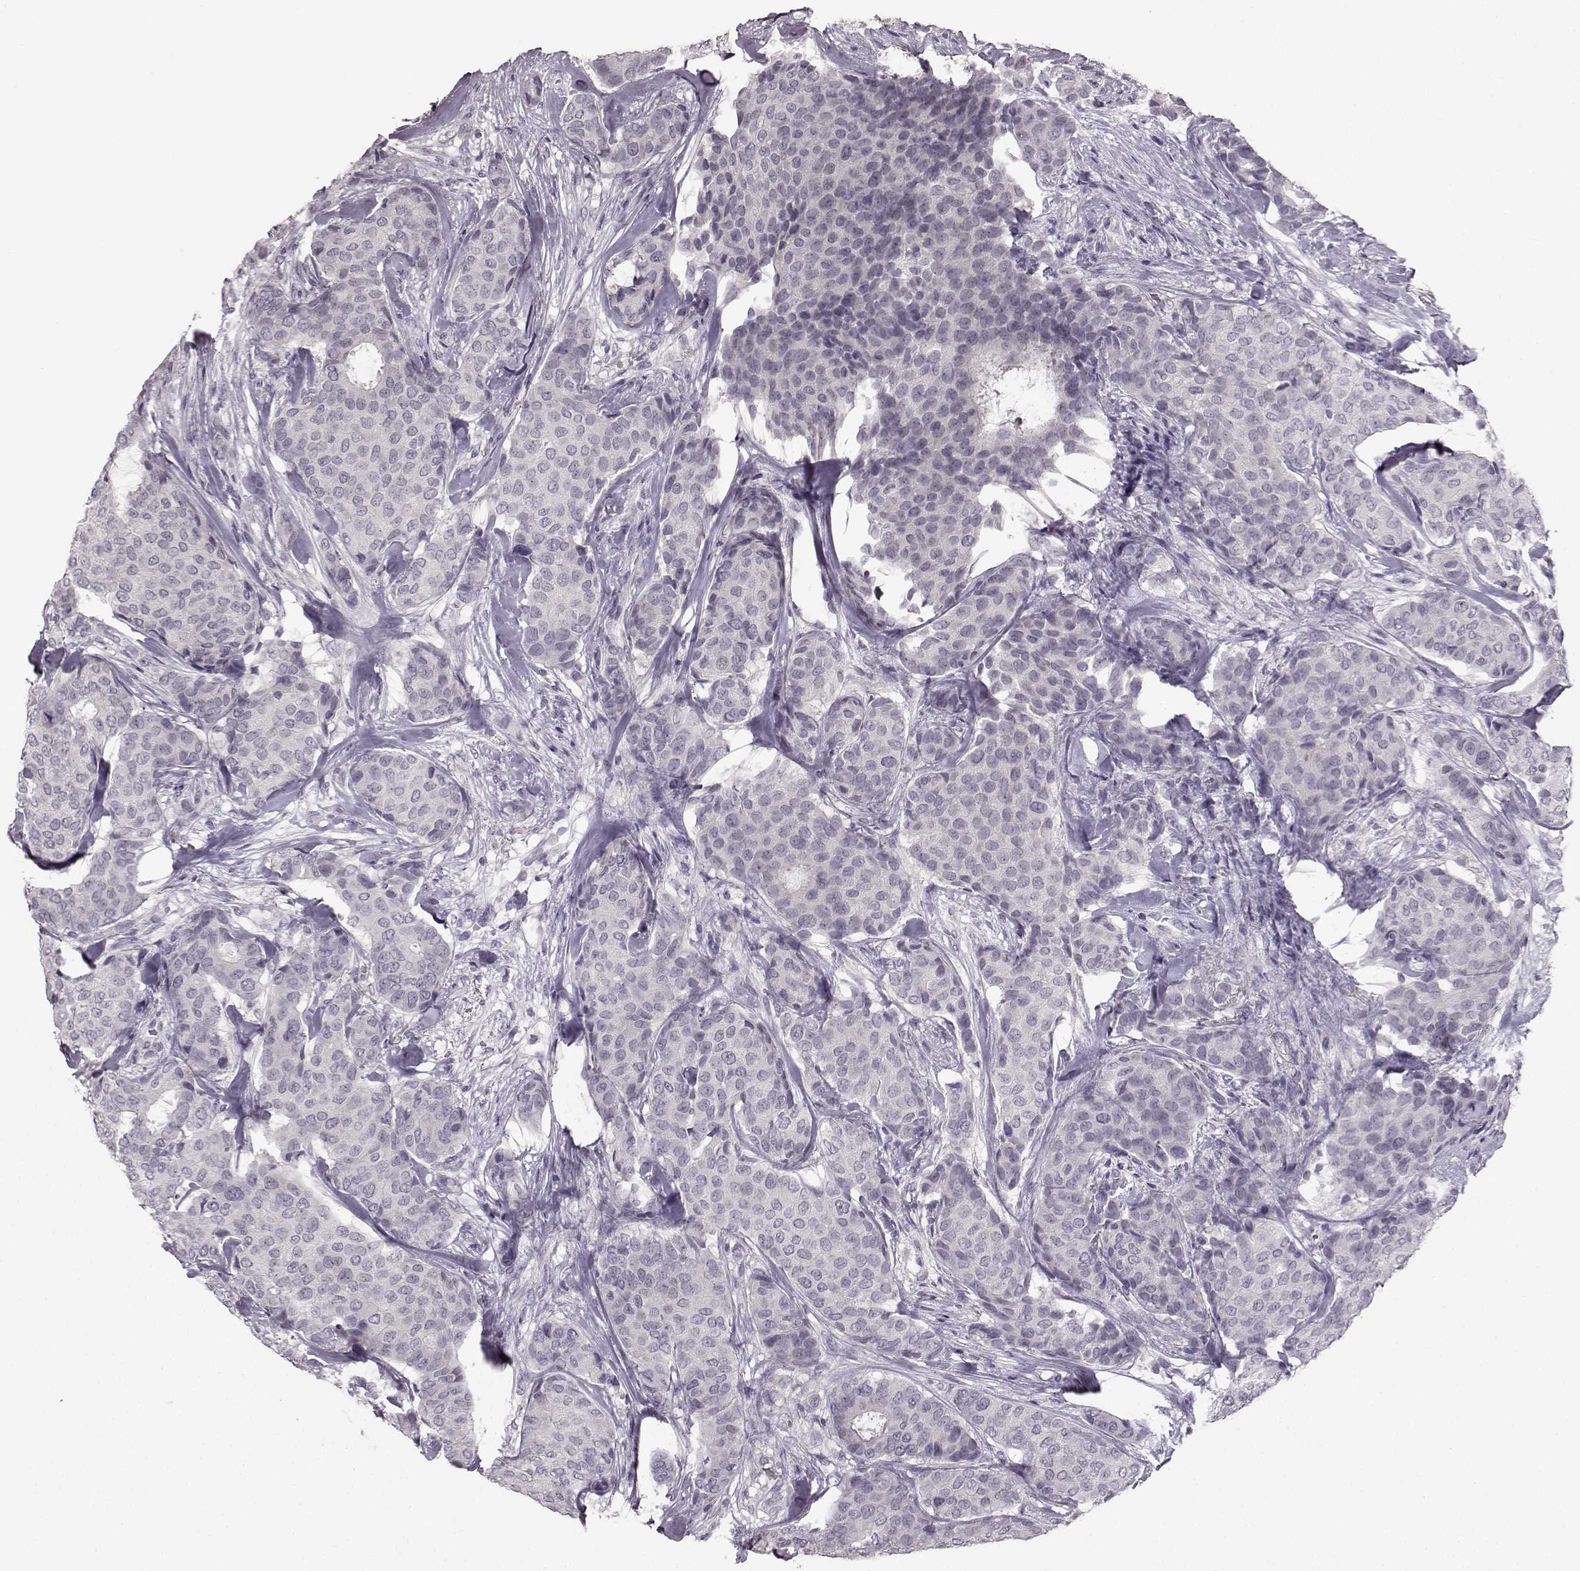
{"staining": {"intensity": "negative", "quantity": "none", "location": "none"}, "tissue": "breast cancer", "cell_type": "Tumor cells", "image_type": "cancer", "snomed": [{"axis": "morphology", "description": "Duct carcinoma"}, {"axis": "topography", "description": "Breast"}], "caption": "The IHC photomicrograph has no significant expression in tumor cells of breast cancer tissue.", "gene": "LHB", "patient": {"sex": "female", "age": 75}}